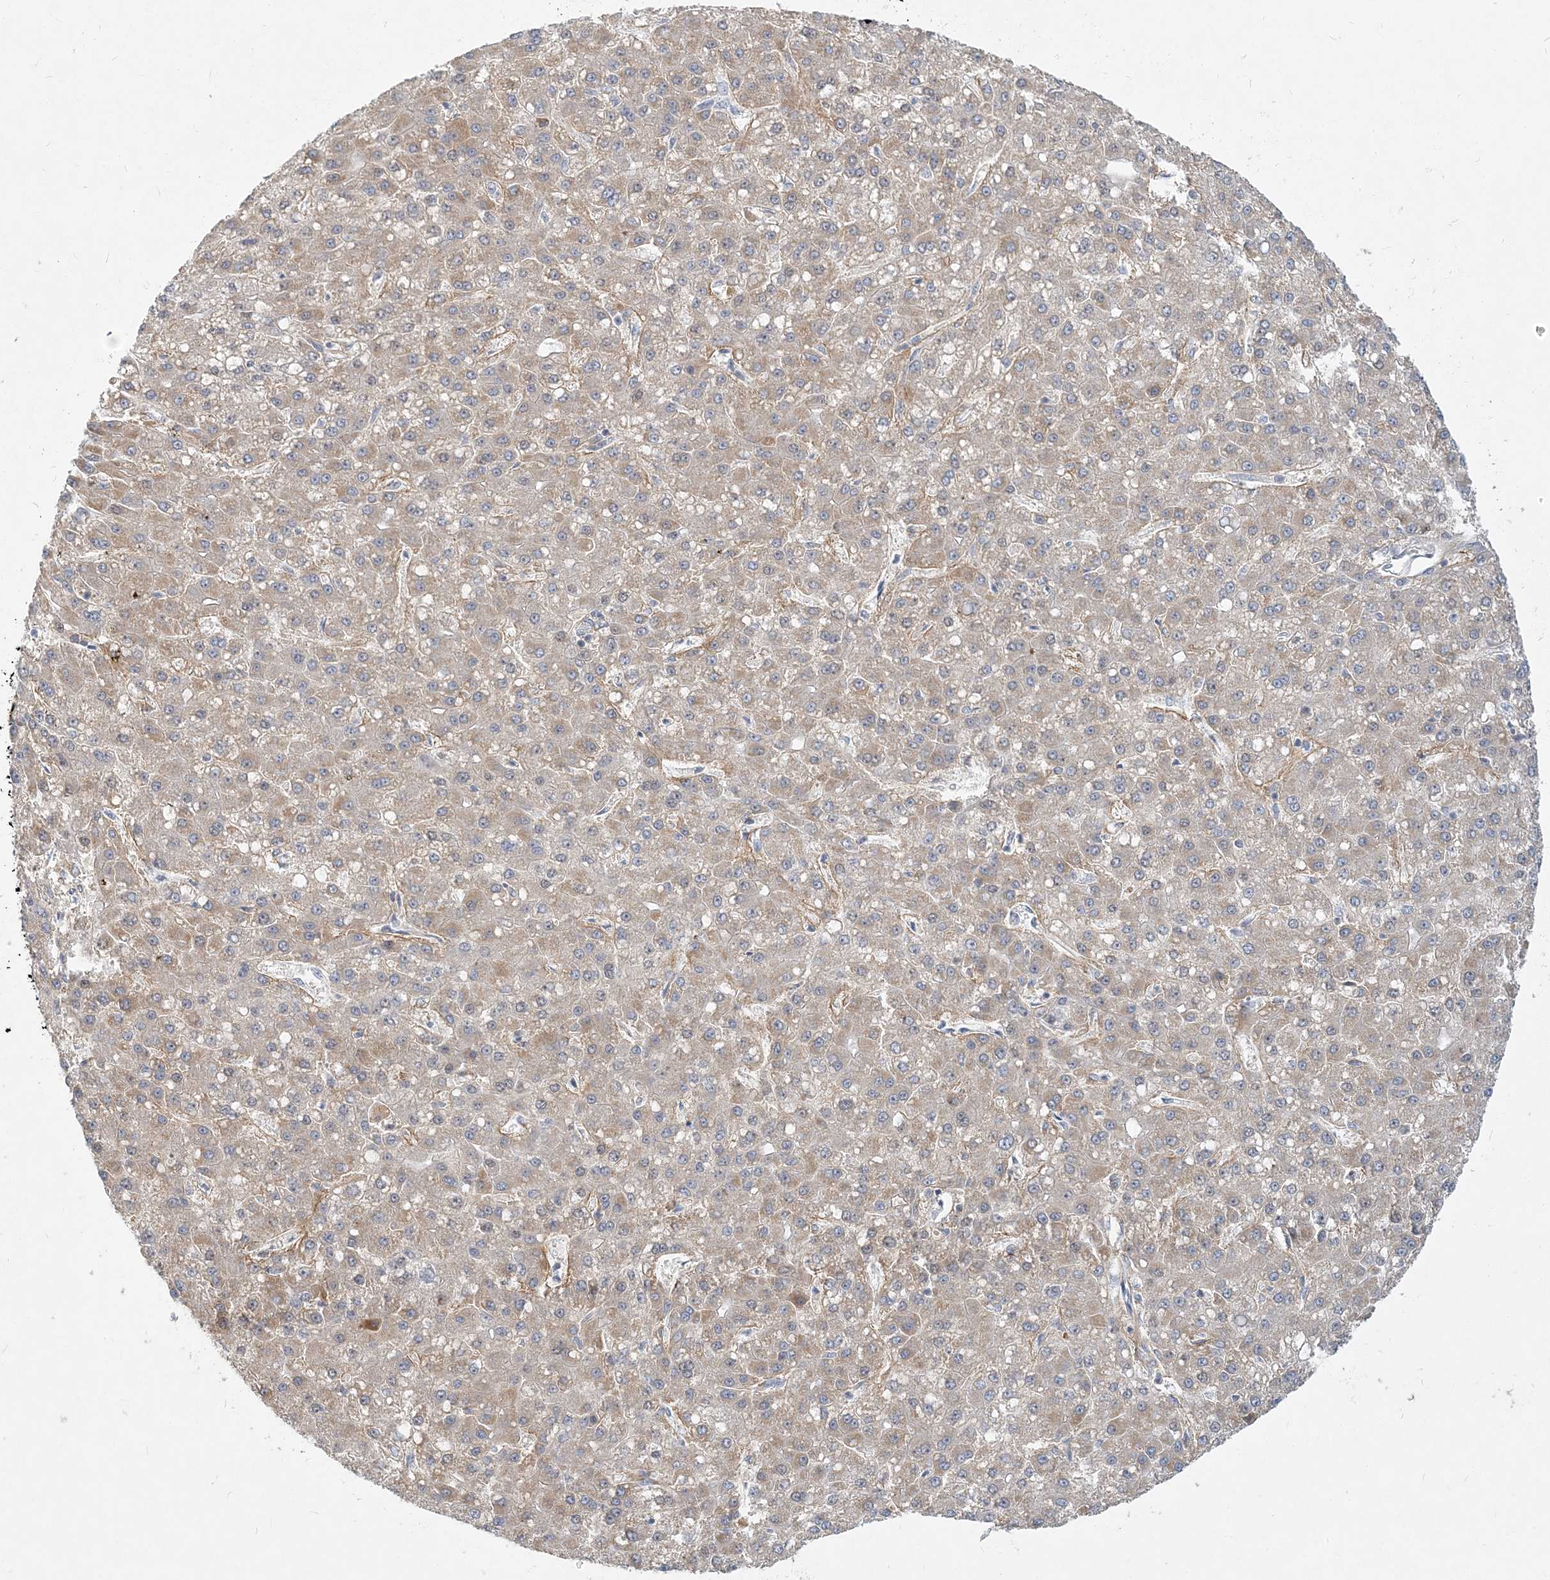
{"staining": {"intensity": "weak", "quantity": "25%-75%", "location": "cytoplasmic/membranous"}, "tissue": "liver cancer", "cell_type": "Tumor cells", "image_type": "cancer", "snomed": [{"axis": "morphology", "description": "Carcinoma, Hepatocellular, NOS"}, {"axis": "topography", "description": "Liver"}], "caption": "IHC histopathology image of neoplastic tissue: human liver cancer stained using immunohistochemistry (IHC) demonstrates low levels of weak protein expression localized specifically in the cytoplasmic/membranous of tumor cells, appearing as a cytoplasmic/membranous brown color.", "gene": "GMPPA", "patient": {"sex": "male", "age": 67}}